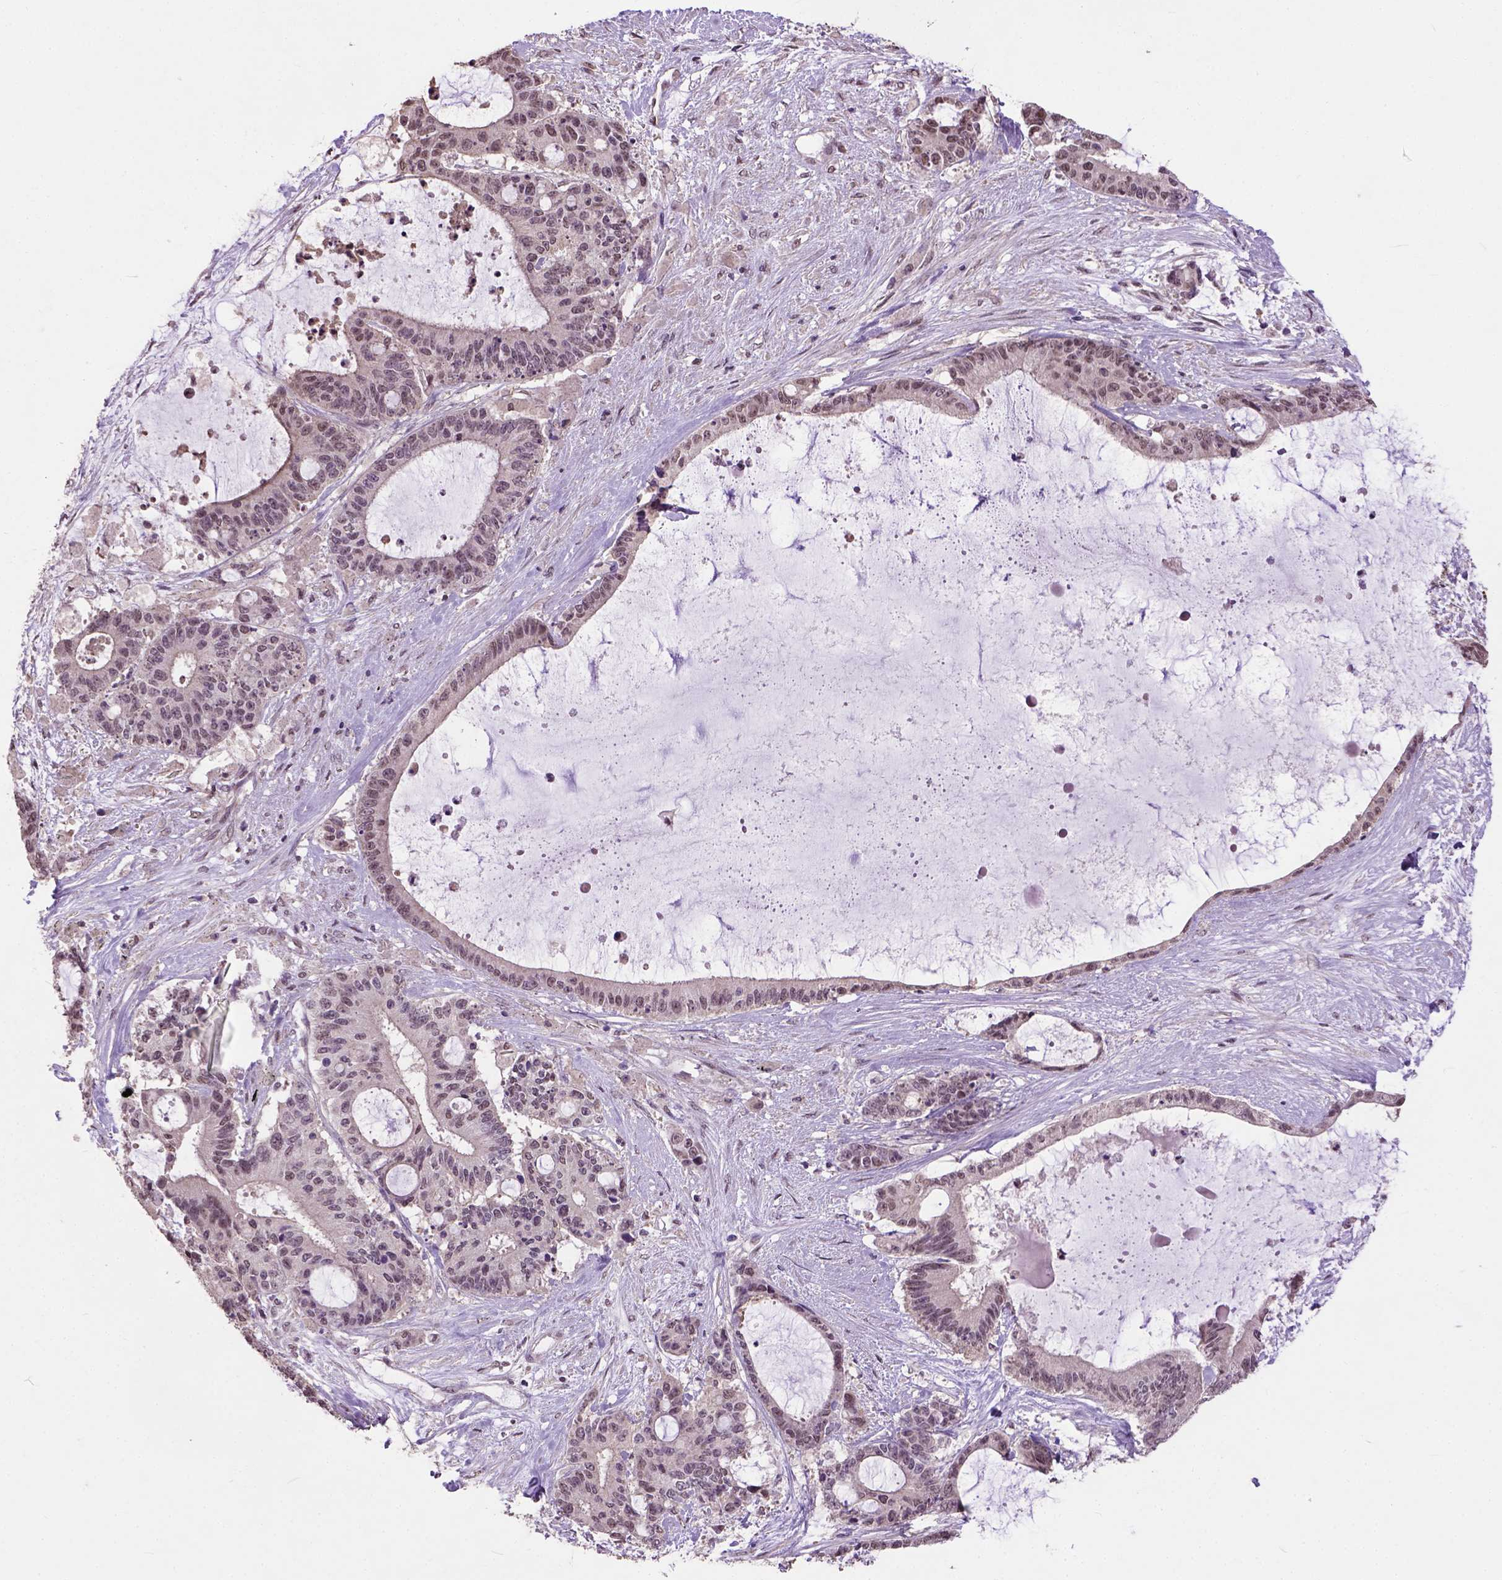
{"staining": {"intensity": "moderate", "quantity": "<25%", "location": "nuclear"}, "tissue": "liver cancer", "cell_type": "Tumor cells", "image_type": "cancer", "snomed": [{"axis": "morphology", "description": "Normal tissue, NOS"}, {"axis": "morphology", "description": "Cholangiocarcinoma"}, {"axis": "topography", "description": "Liver"}, {"axis": "topography", "description": "Peripheral nerve tissue"}], "caption": "Brown immunohistochemical staining in liver cancer (cholangiocarcinoma) reveals moderate nuclear positivity in about <25% of tumor cells. Using DAB (3,3'-diaminobenzidine) (brown) and hematoxylin (blue) stains, captured at high magnification using brightfield microscopy.", "gene": "UBA3", "patient": {"sex": "female", "age": 73}}